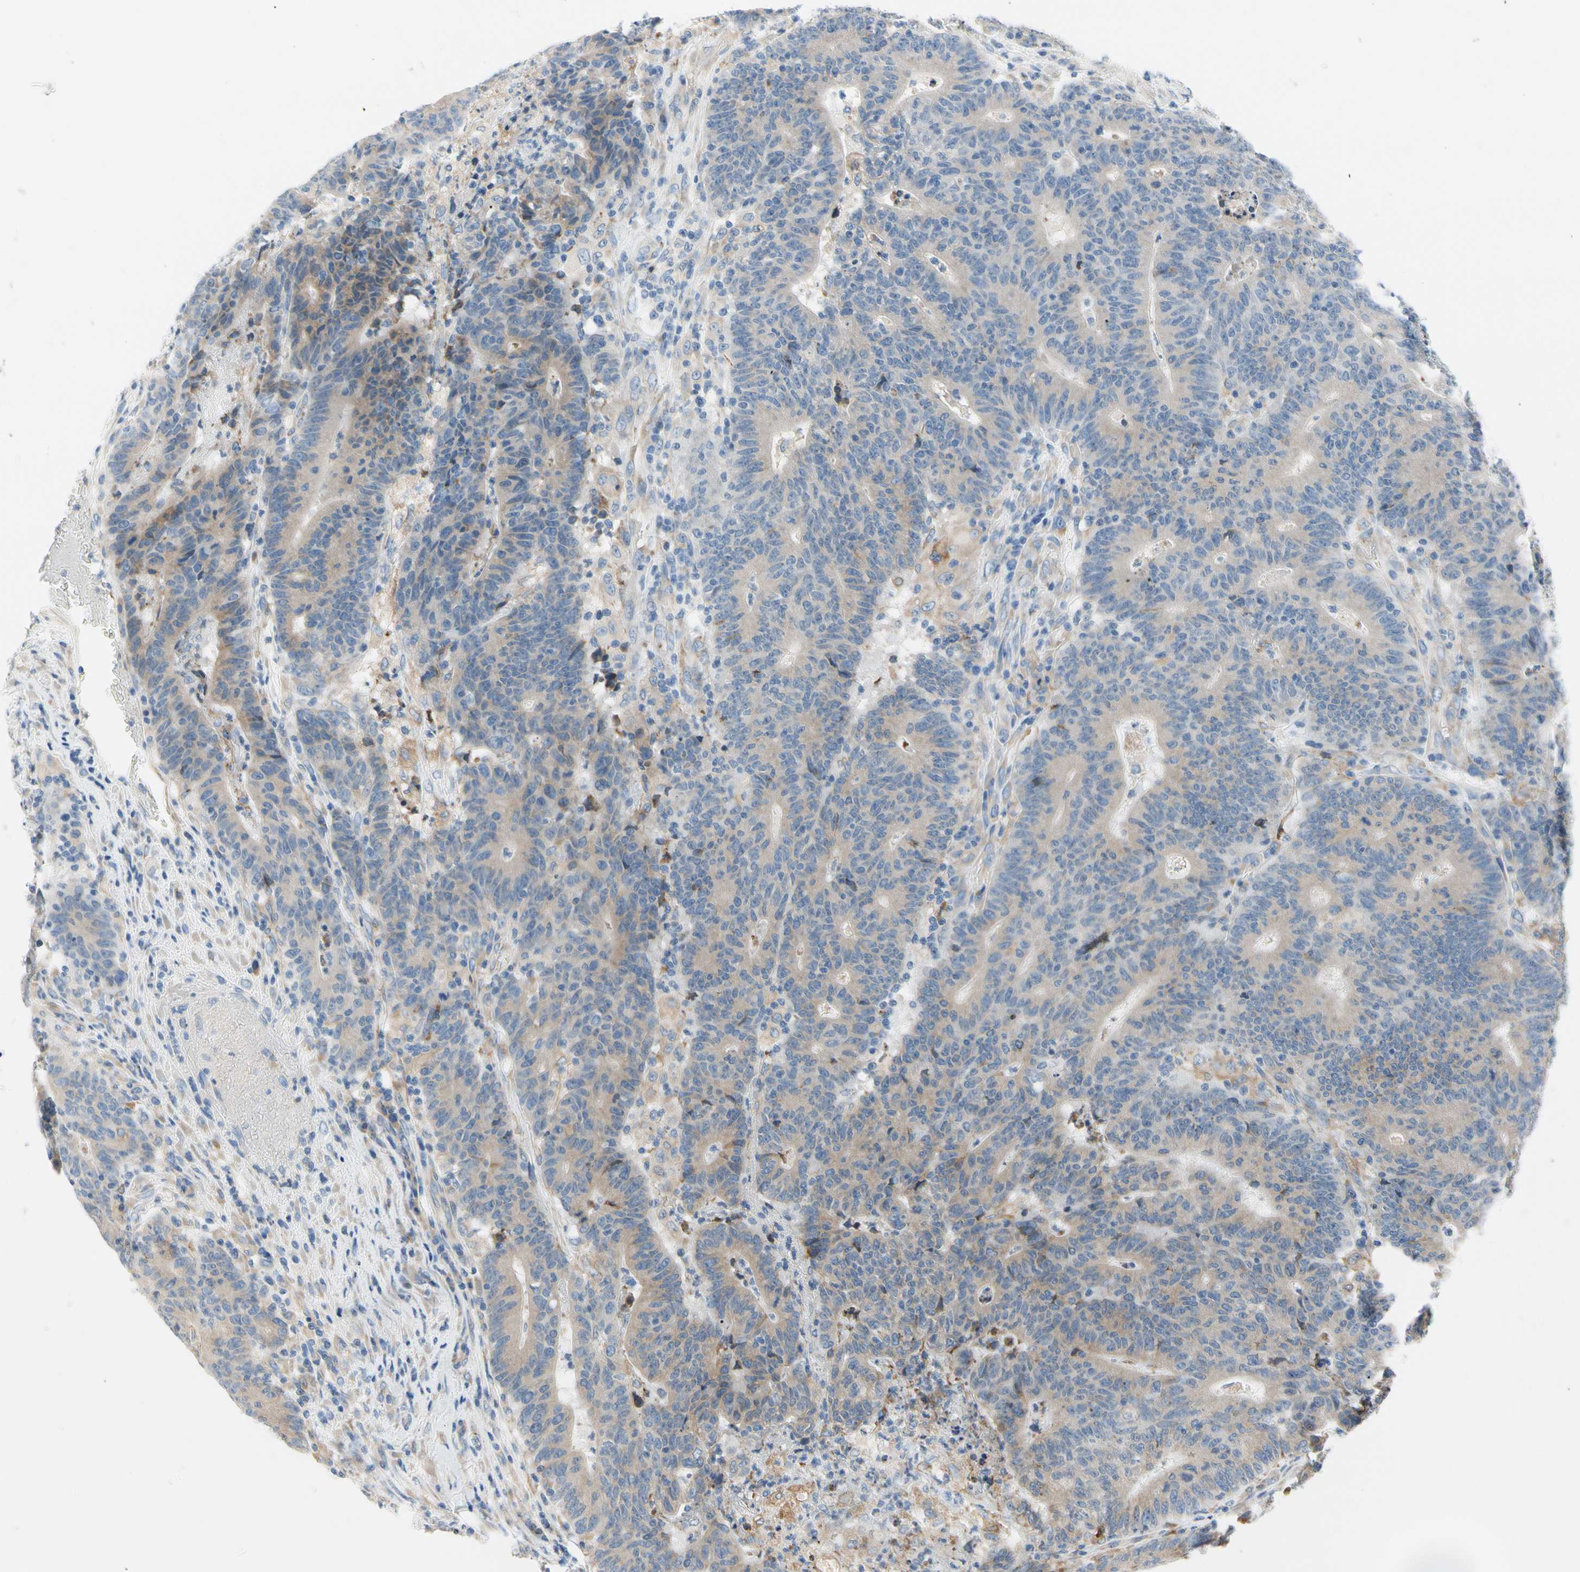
{"staining": {"intensity": "weak", "quantity": "25%-75%", "location": "cytoplasmic/membranous"}, "tissue": "colorectal cancer", "cell_type": "Tumor cells", "image_type": "cancer", "snomed": [{"axis": "morphology", "description": "Normal tissue, NOS"}, {"axis": "morphology", "description": "Adenocarcinoma, NOS"}, {"axis": "topography", "description": "Colon"}], "caption": "IHC histopathology image of human adenocarcinoma (colorectal) stained for a protein (brown), which shows low levels of weak cytoplasmic/membranous positivity in about 25%-75% of tumor cells.", "gene": "STXBP1", "patient": {"sex": "female", "age": 75}}